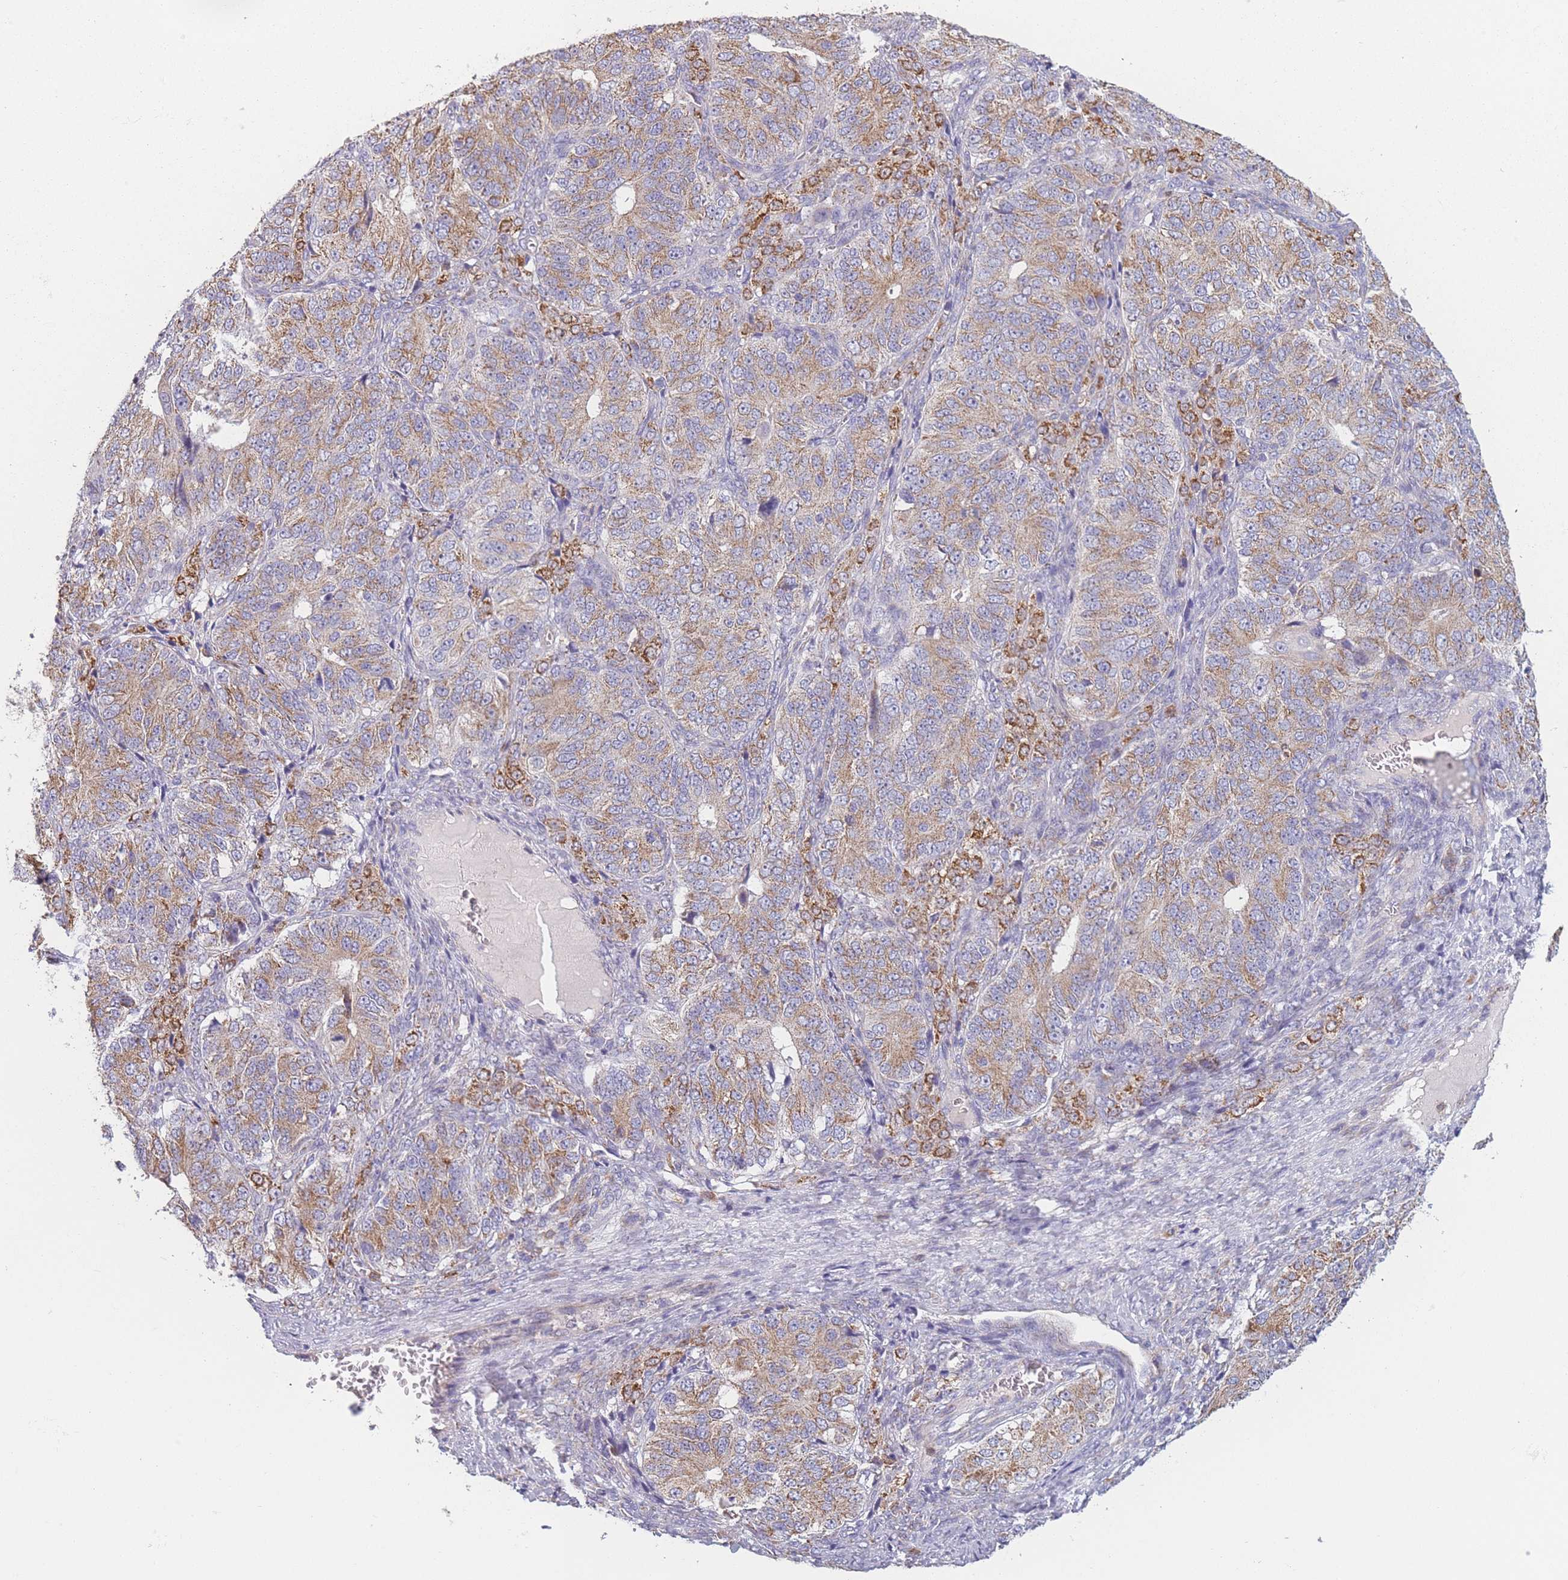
{"staining": {"intensity": "moderate", "quantity": "25%-75%", "location": "cytoplasmic/membranous"}, "tissue": "ovarian cancer", "cell_type": "Tumor cells", "image_type": "cancer", "snomed": [{"axis": "morphology", "description": "Carcinoma, endometroid"}, {"axis": "topography", "description": "Ovary"}], "caption": "There is medium levels of moderate cytoplasmic/membranous staining in tumor cells of ovarian endometroid carcinoma, as demonstrated by immunohistochemical staining (brown color).", "gene": "PRAM1", "patient": {"sex": "female", "age": 51}}